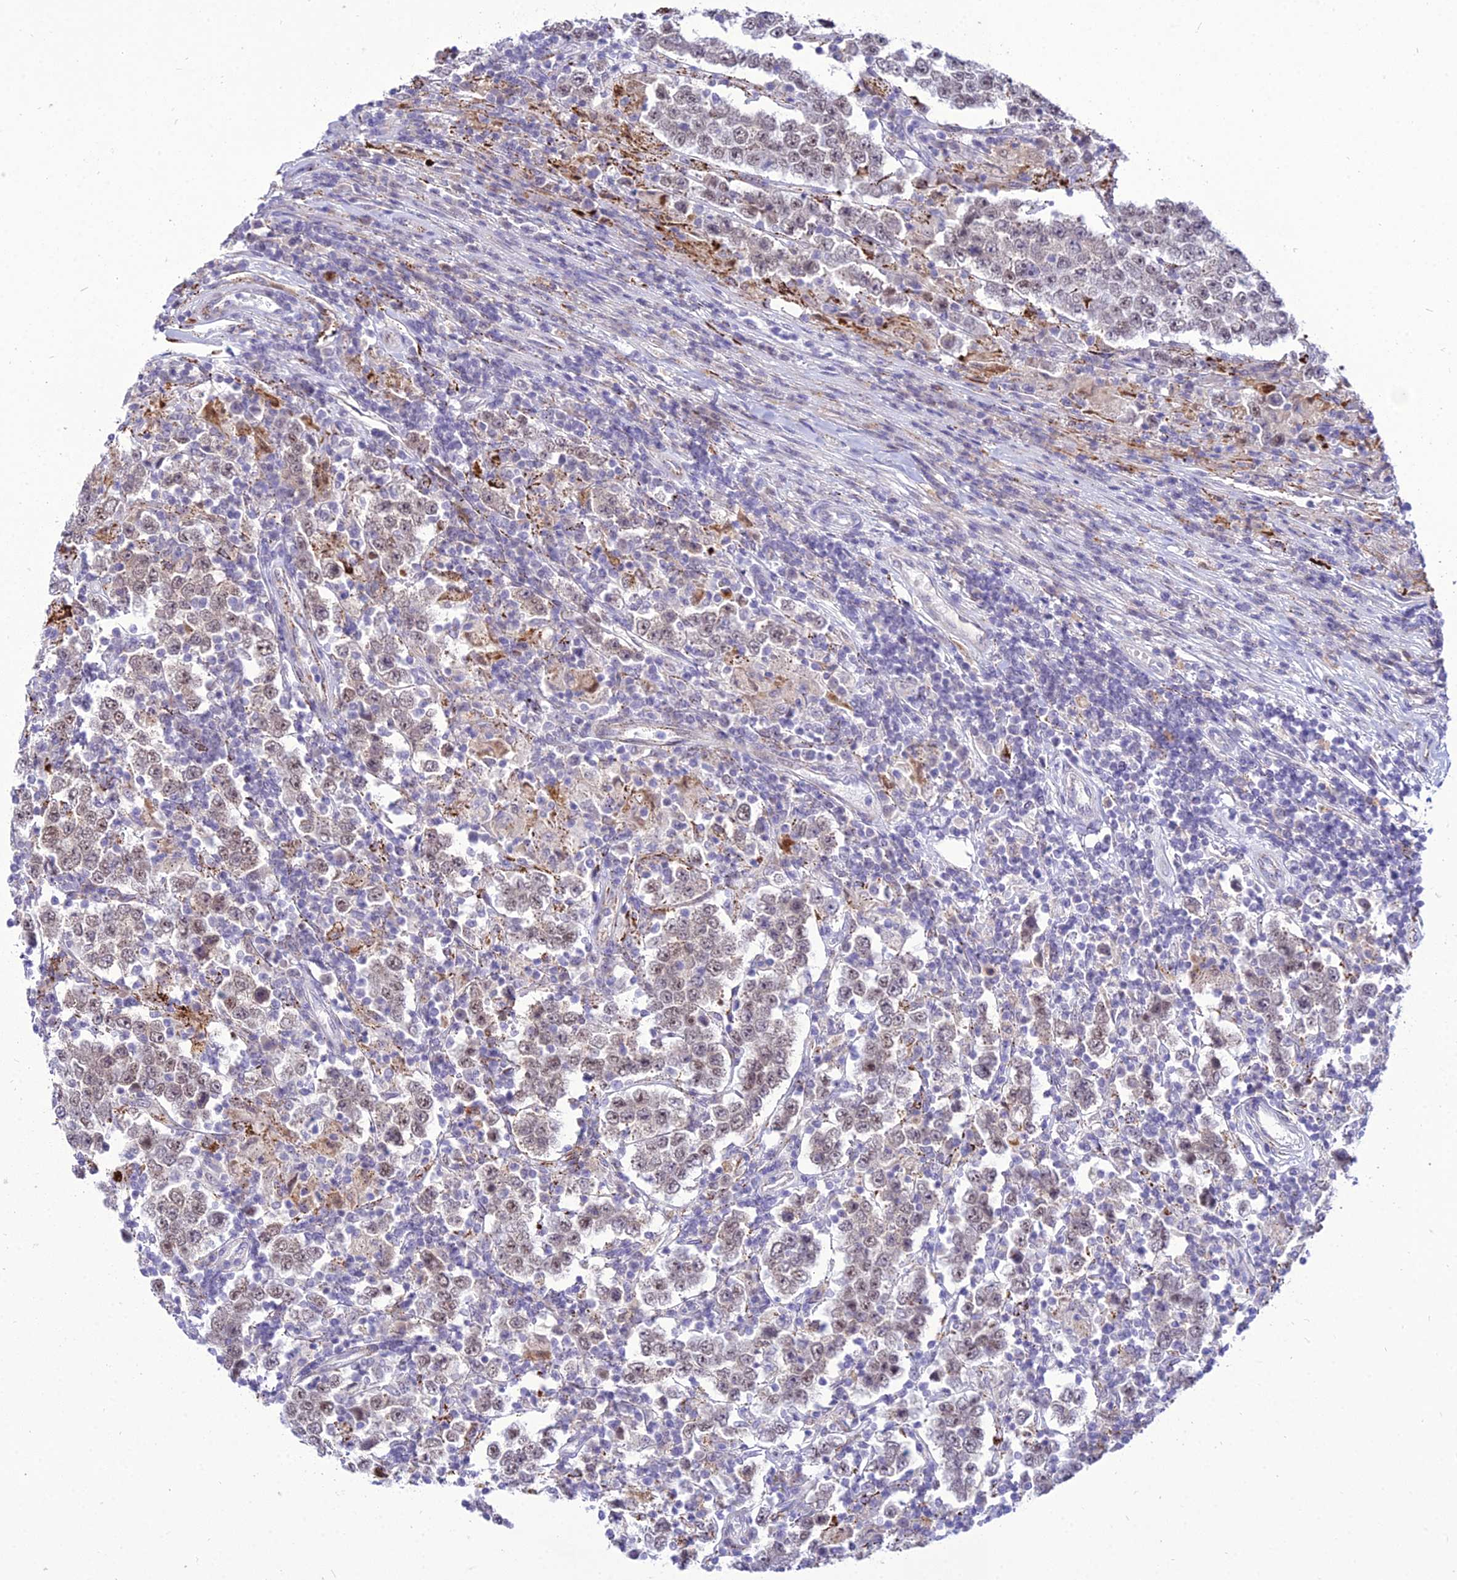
{"staining": {"intensity": "moderate", "quantity": "25%-75%", "location": "nuclear"}, "tissue": "testis cancer", "cell_type": "Tumor cells", "image_type": "cancer", "snomed": [{"axis": "morphology", "description": "Normal tissue, NOS"}, {"axis": "morphology", "description": "Urothelial carcinoma, High grade"}, {"axis": "morphology", "description": "Seminoma, NOS"}, {"axis": "morphology", "description": "Carcinoma, Embryonal, NOS"}, {"axis": "topography", "description": "Urinary bladder"}, {"axis": "topography", "description": "Testis"}], "caption": "An image of human urothelial carcinoma (high-grade) (testis) stained for a protein exhibits moderate nuclear brown staining in tumor cells.", "gene": "C6orf163", "patient": {"sex": "male", "age": 41}}